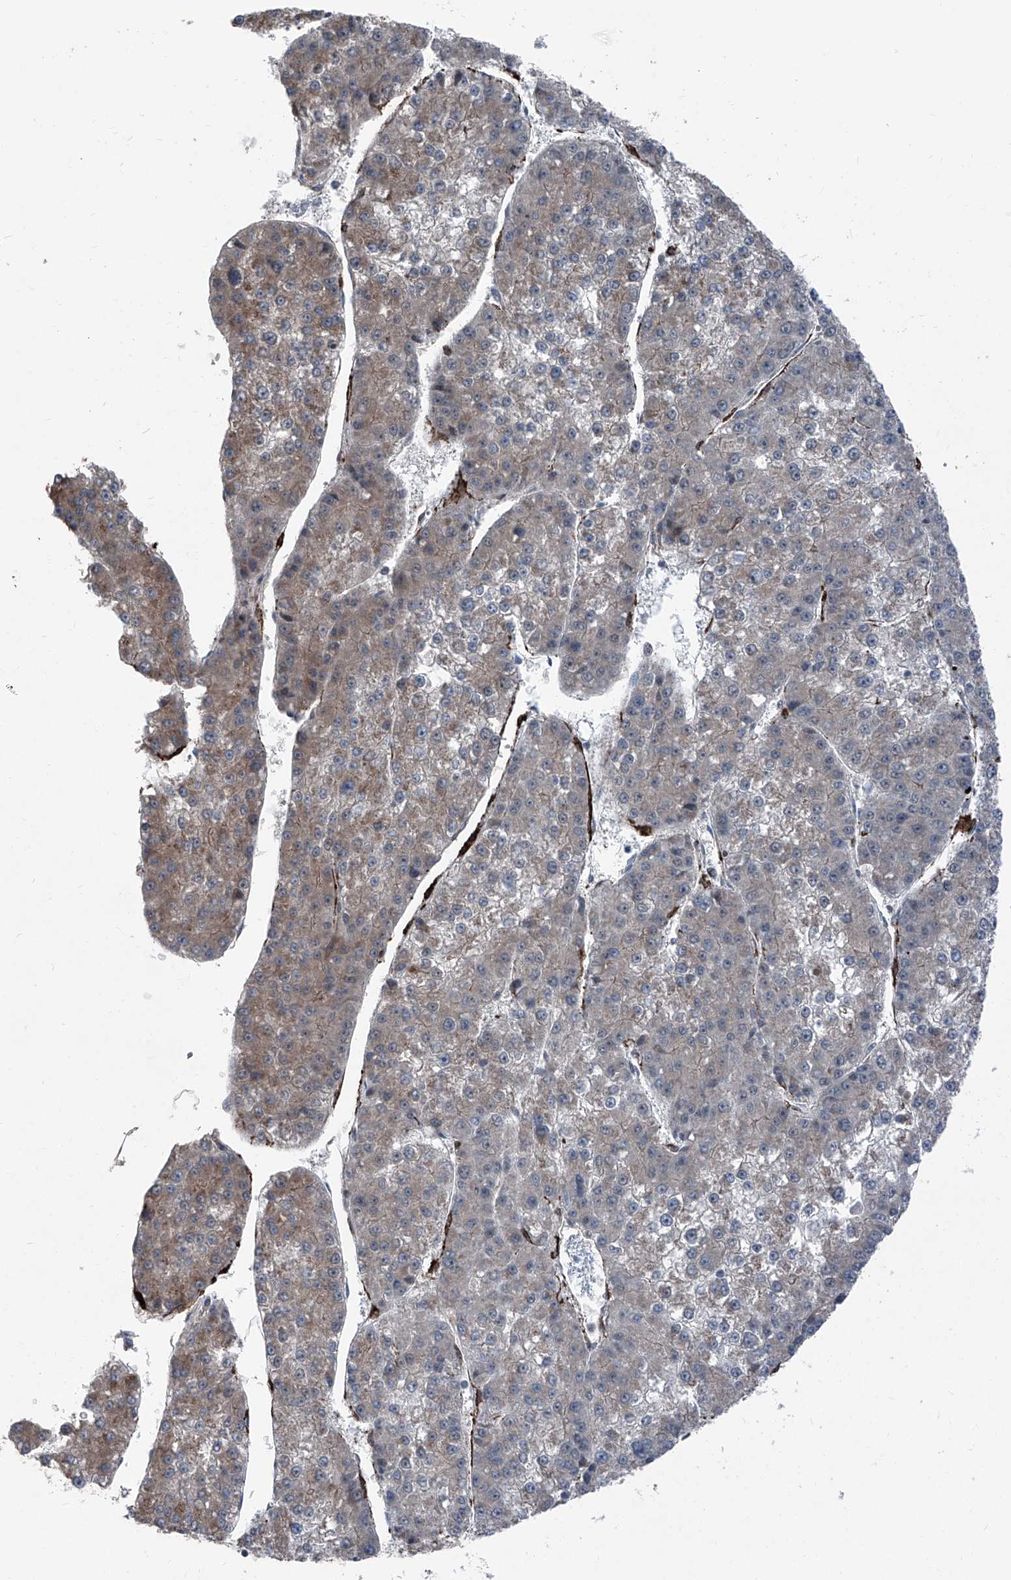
{"staining": {"intensity": "weak", "quantity": "25%-75%", "location": "cytoplasmic/membranous"}, "tissue": "liver cancer", "cell_type": "Tumor cells", "image_type": "cancer", "snomed": [{"axis": "morphology", "description": "Carcinoma, Hepatocellular, NOS"}, {"axis": "topography", "description": "Liver"}], "caption": "Immunohistochemistry (IHC) histopathology image of neoplastic tissue: human hepatocellular carcinoma (liver) stained using immunohistochemistry (IHC) displays low levels of weak protein expression localized specifically in the cytoplasmic/membranous of tumor cells, appearing as a cytoplasmic/membranous brown color.", "gene": "COA7", "patient": {"sex": "female", "age": 73}}